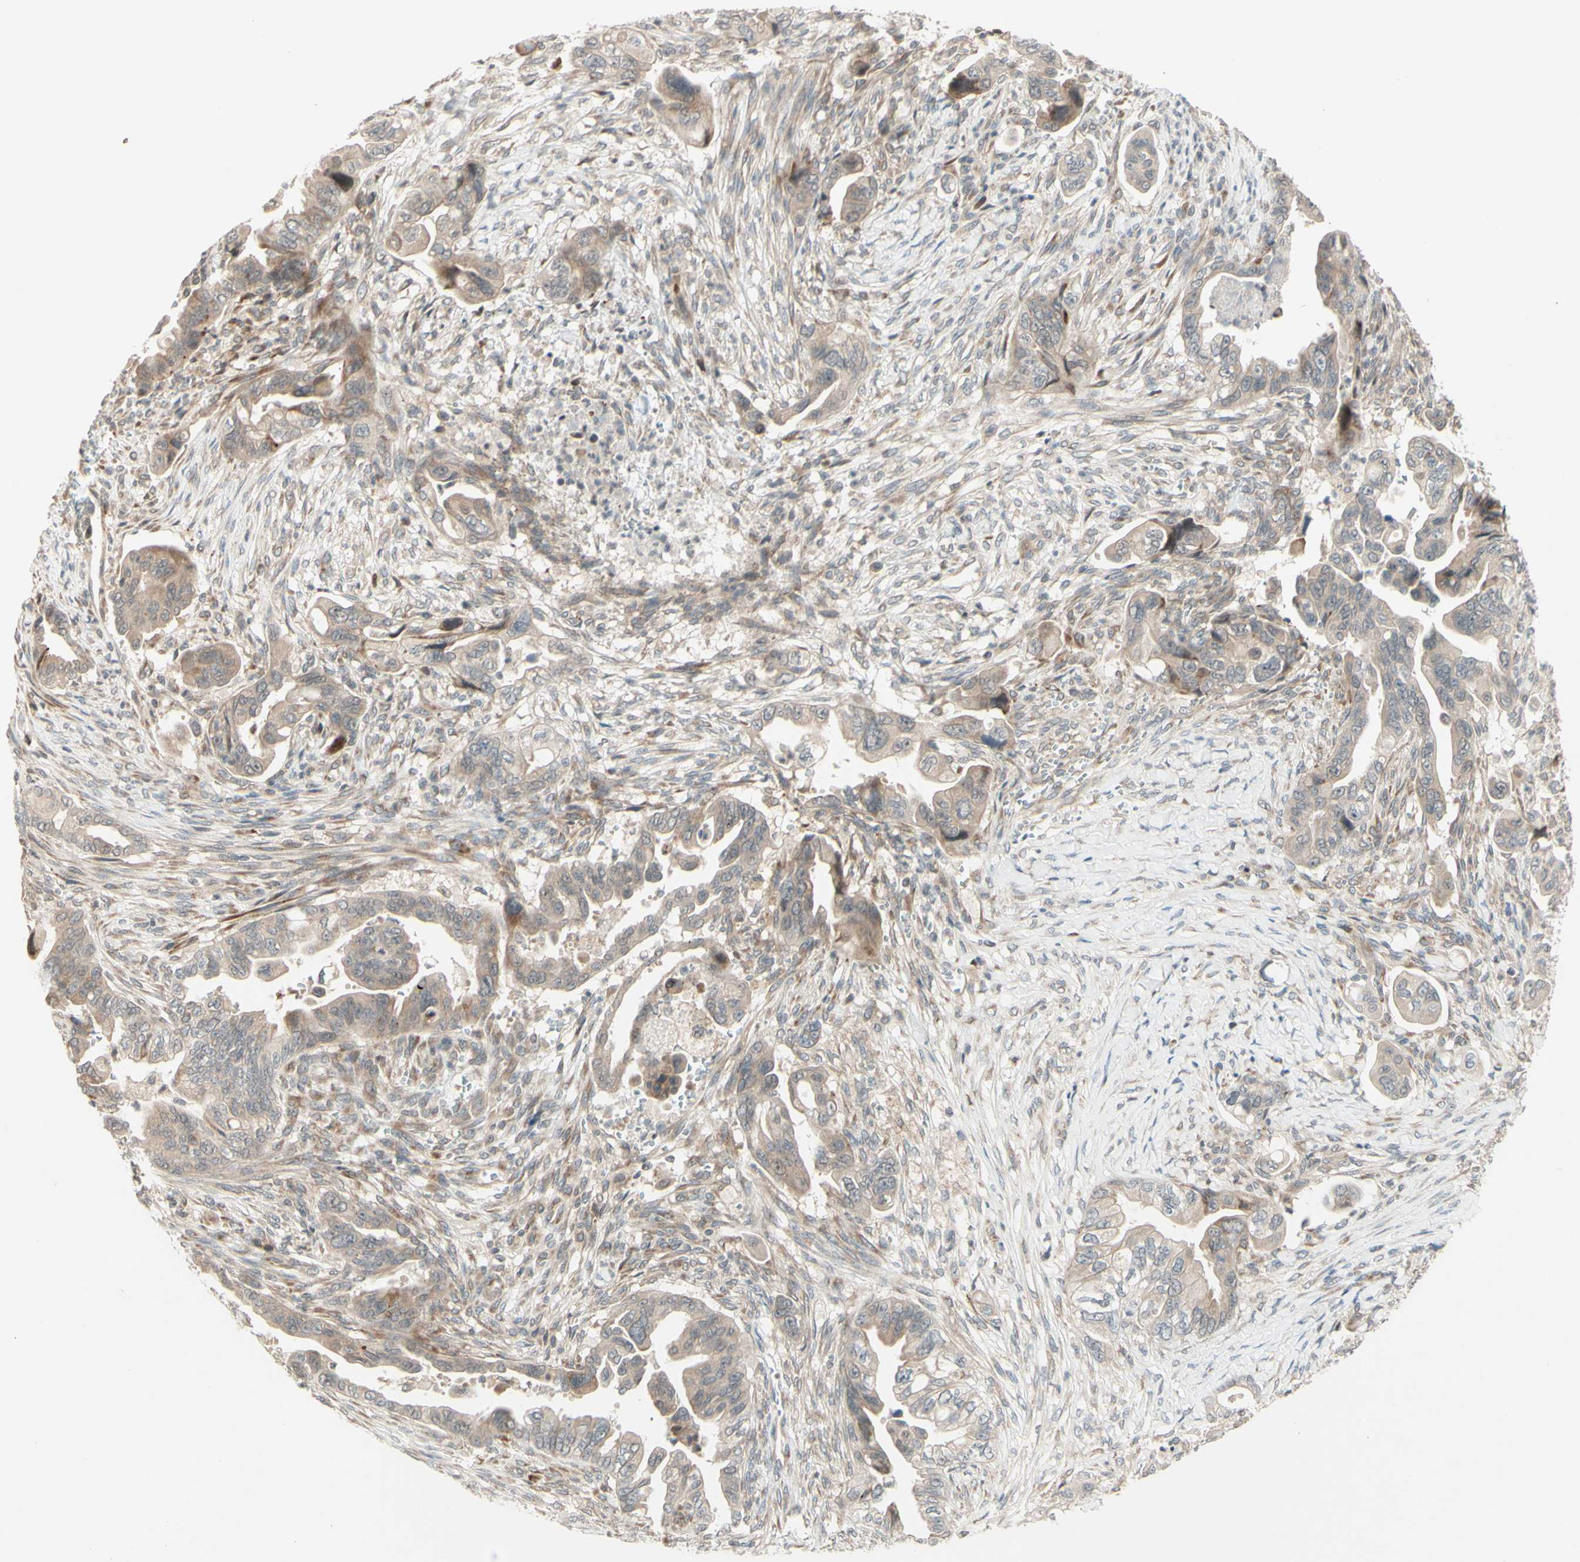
{"staining": {"intensity": "weak", "quantity": ">75%", "location": "cytoplasmic/membranous"}, "tissue": "pancreatic cancer", "cell_type": "Tumor cells", "image_type": "cancer", "snomed": [{"axis": "morphology", "description": "Adenocarcinoma, NOS"}, {"axis": "topography", "description": "Pancreas"}], "caption": "The photomicrograph reveals immunohistochemical staining of adenocarcinoma (pancreatic). There is weak cytoplasmic/membranous staining is appreciated in approximately >75% of tumor cells. Nuclei are stained in blue.", "gene": "ZW10", "patient": {"sex": "male", "age": 70}}